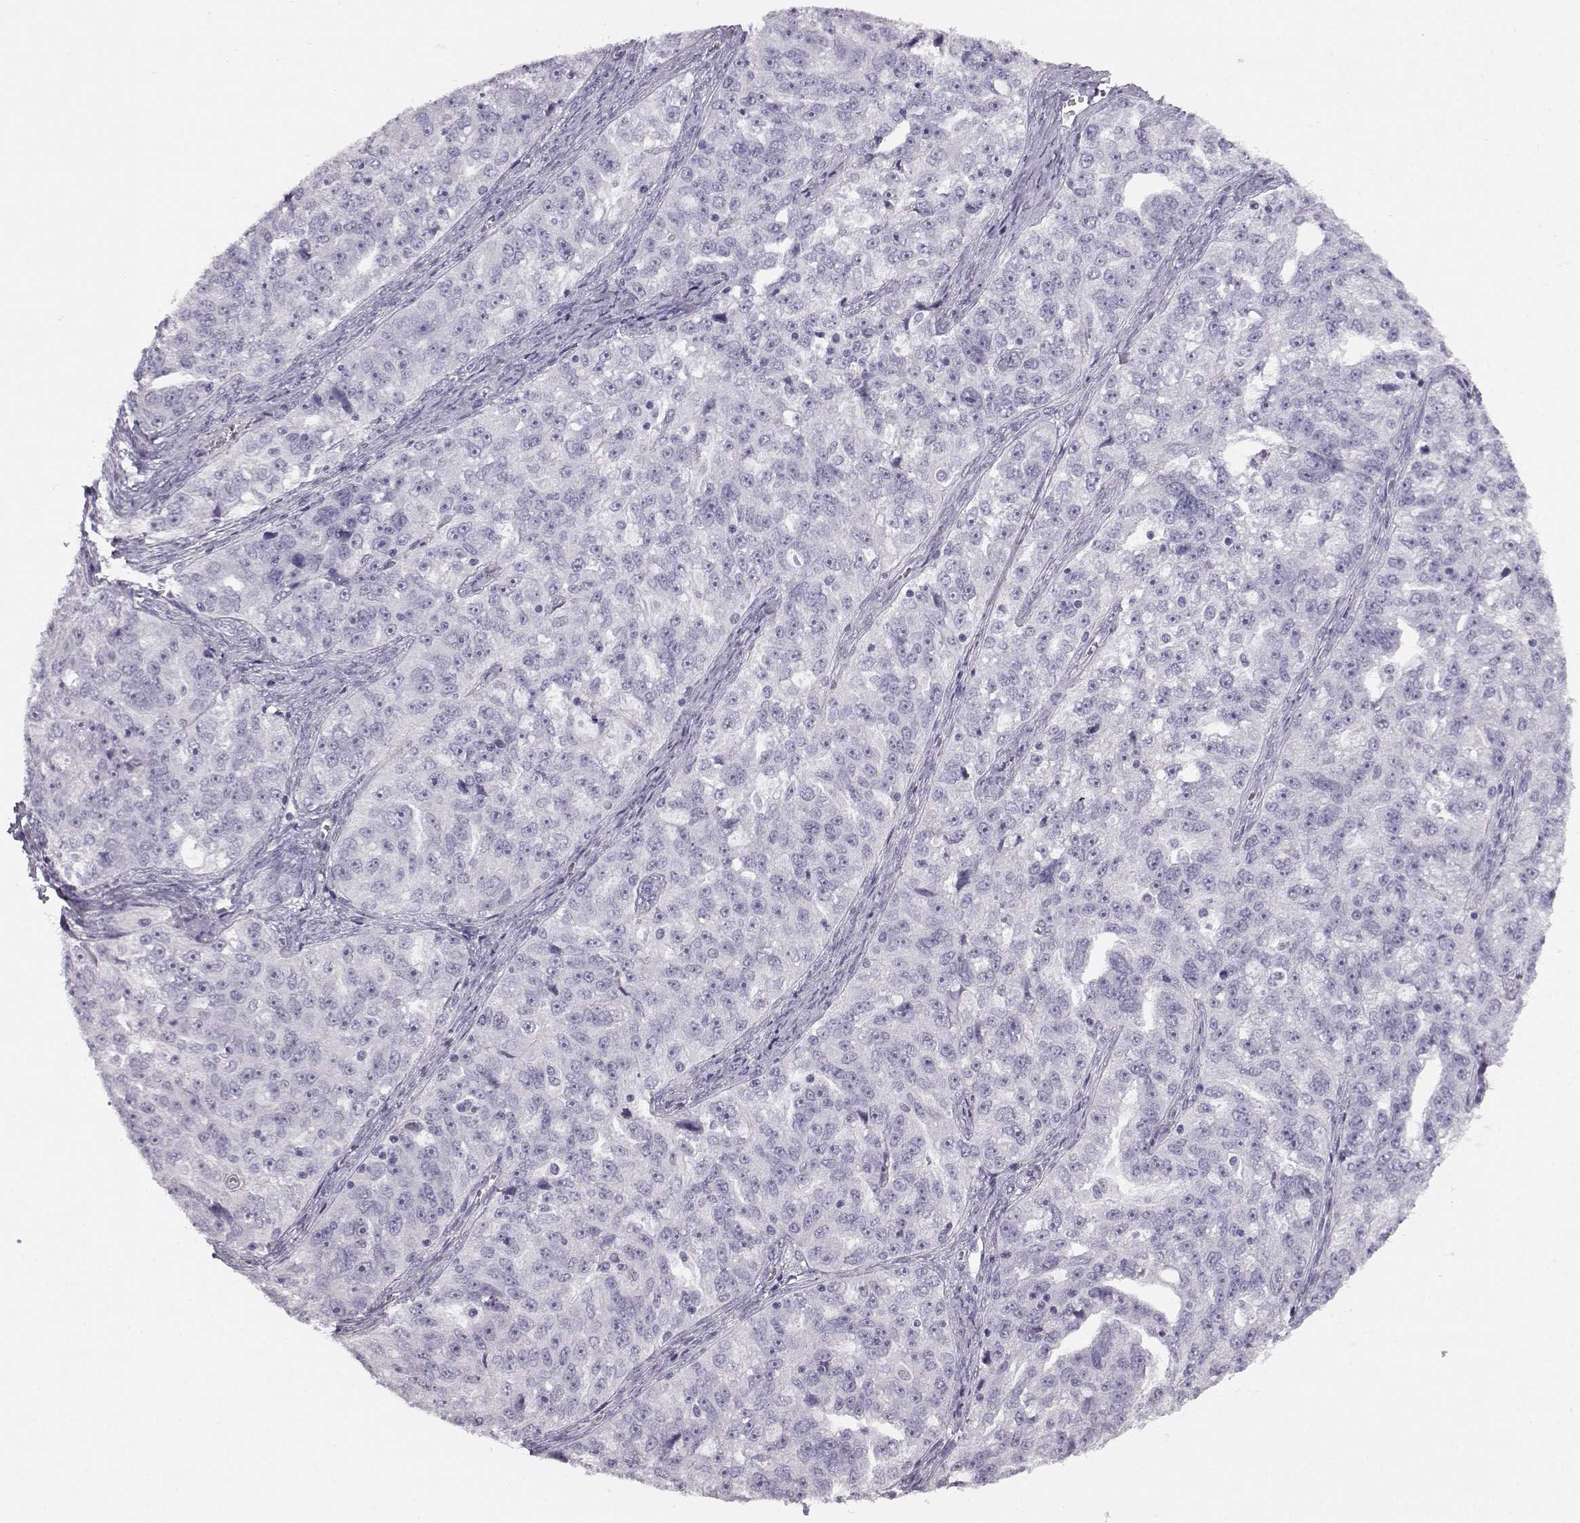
{"staining": {"intensity": "negative", "quantity": "none", "location": "none"}, "tissue": "ovarian cancer", "cell_type": "Tumor cells", "image_type": "cancer", "snomed": [{"axis": "morphology", "description": "Cystadenocarcinoma, serous, NOS"}, {"axis": "topography", "description": "Ovary"}], "caption": "This is a histopathology image of immunohistochemistry staining of serous cystadenocarcinoma (ovarian), which shows no positivity in tumor cells. Nuclei are stained in blue.", "gene": "BFSP2", "patient": {"sex": "female", "age": 51}}